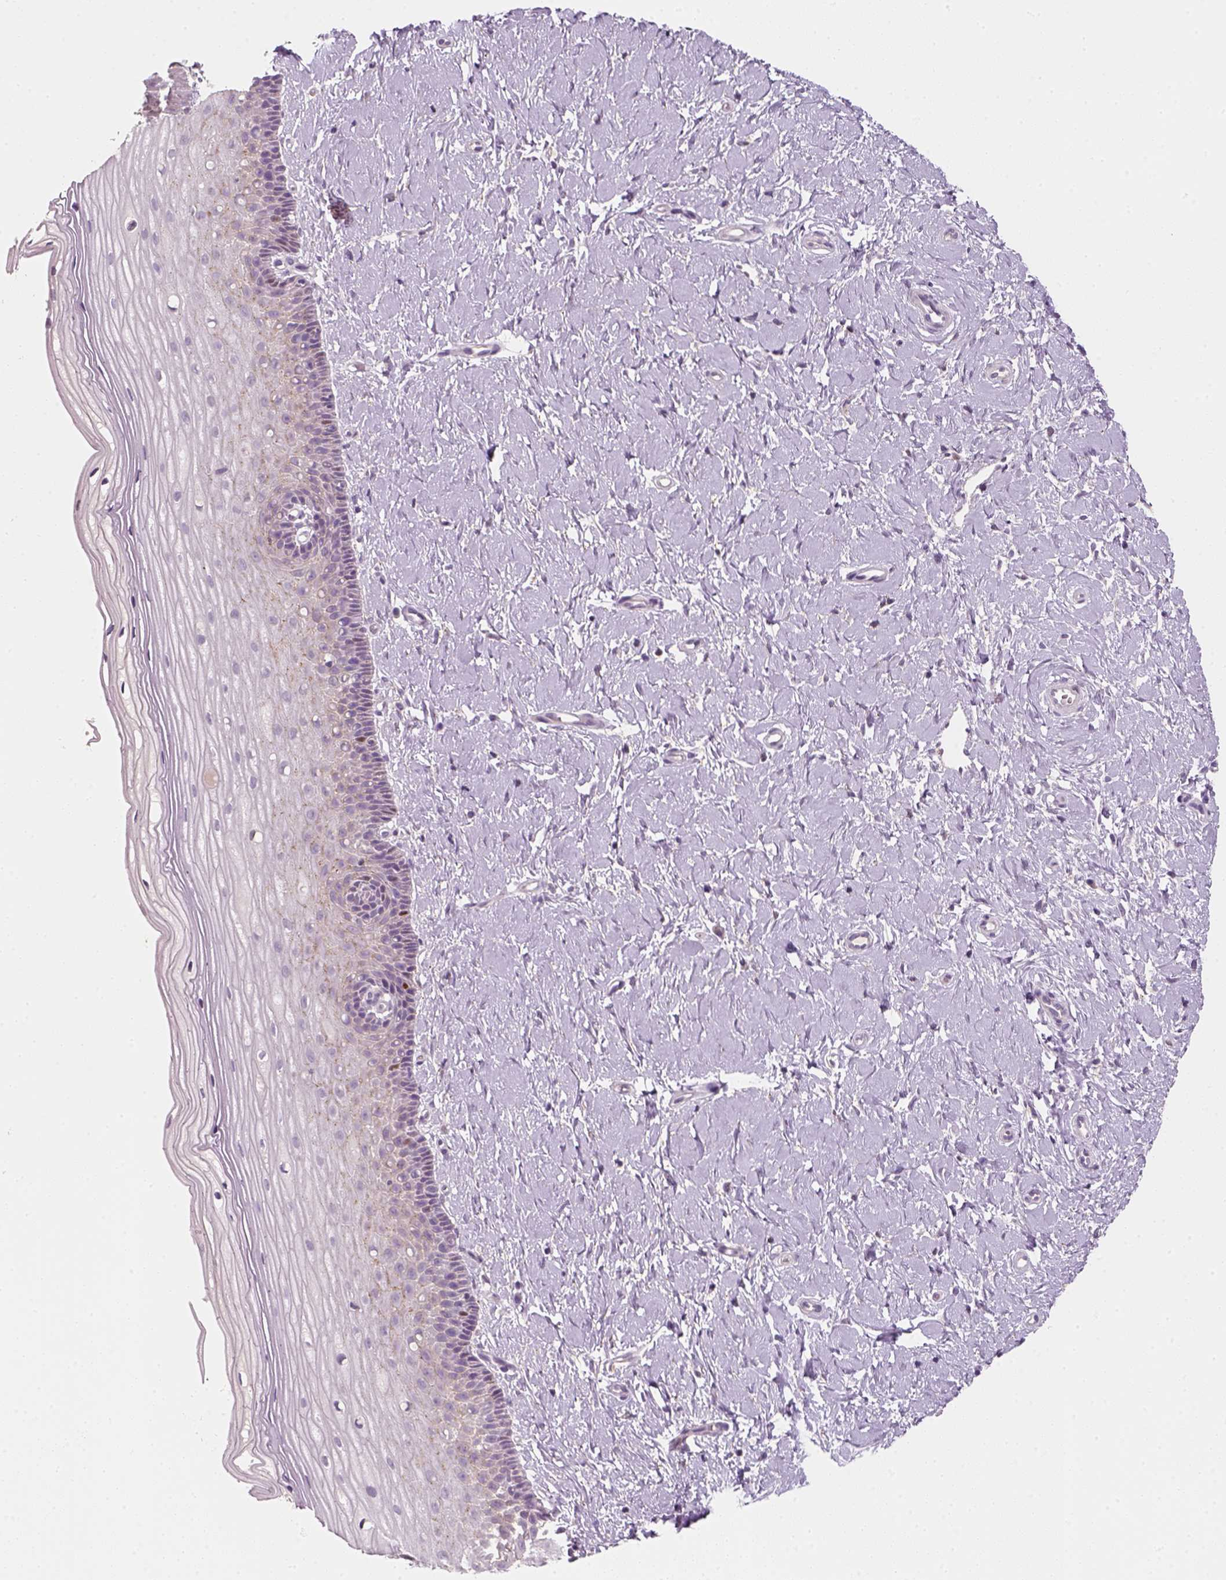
{"staining": {"intensity": "negative", "quantity": "none", "location": "none"}, "tissue": "cervix", "cell_type": "Glandular cells", "image_type": "normal", "snomed": [{"axis": "morphology", "description": "Normal tissue, NOS"}, {"axis": "topography", "description": "Cervix"}], "caption": "The histopathology image exhibits no significant staining in glandular cells of cervix.", "gene": "TP53", "patient": {"sex": "female", "age": 37}}